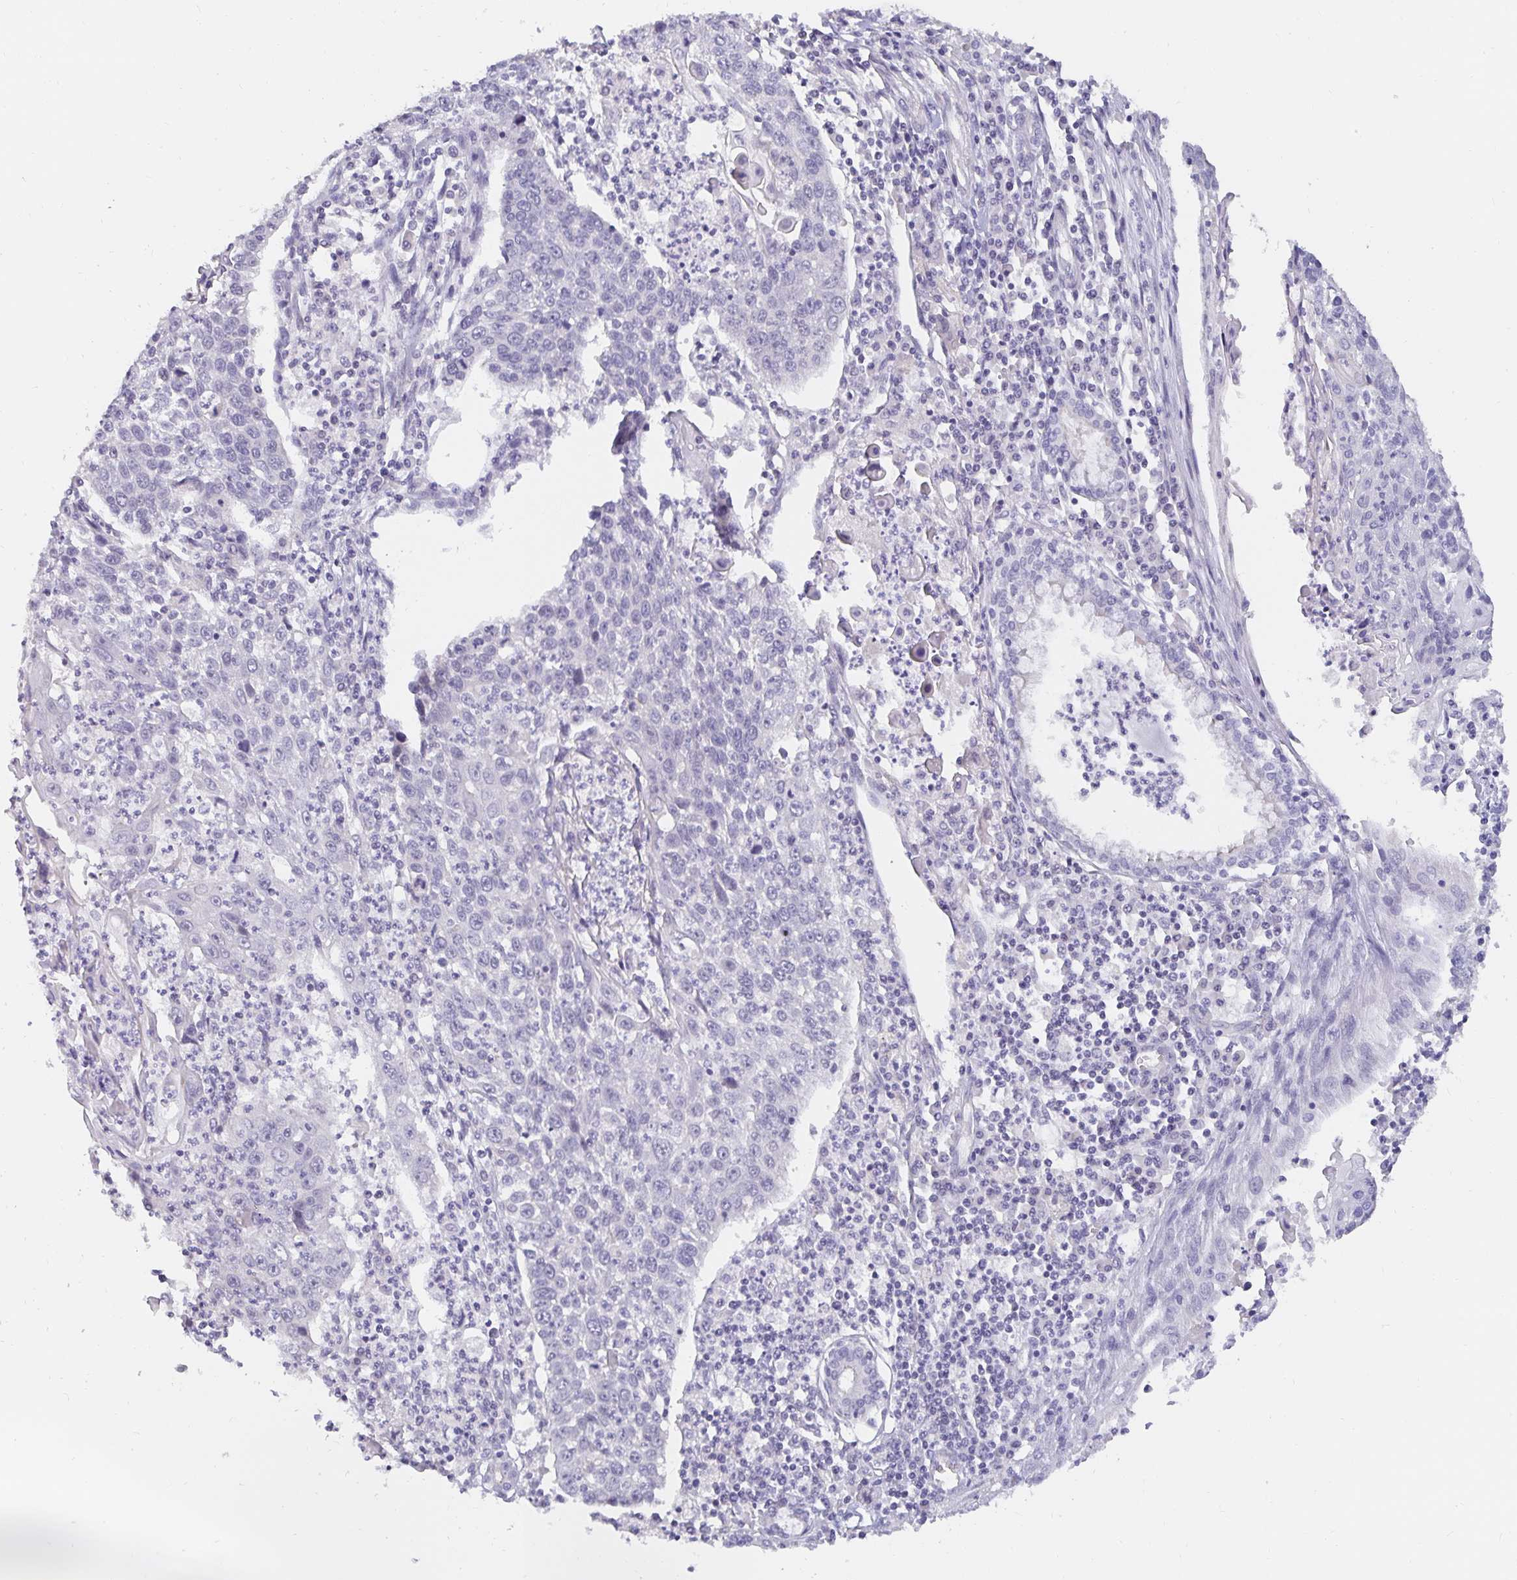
{"staining": {"intensity": "negative", "quantity": "none", "location": "none"}, "tissue": "lung cancer", "cell_type": "Tumor cells", "image_type": "cancer", "snomed": [{"axis": "morphology", "description": "Squamous cell carcinoma, NOS"}, {"axis": "morphology", "description": "Squamous cell carcinoma, metastatic, NOS"}, {"axis": "topography", "description": "Lung"}, {"axis": "topography", "description": "Pleura, NOS"}], "caption": "An IHC image of lung cancer (metastatic squamous cell carcinoma) is shown. There is no staining in tumor cells of lung cancer (metastatic squamous cell carcinoma). (Brightfield microscopy of DAB immunohistochemistry at high magnification).", "gene": "PDX1", "patient": {"sex": "male", "age": 72}}